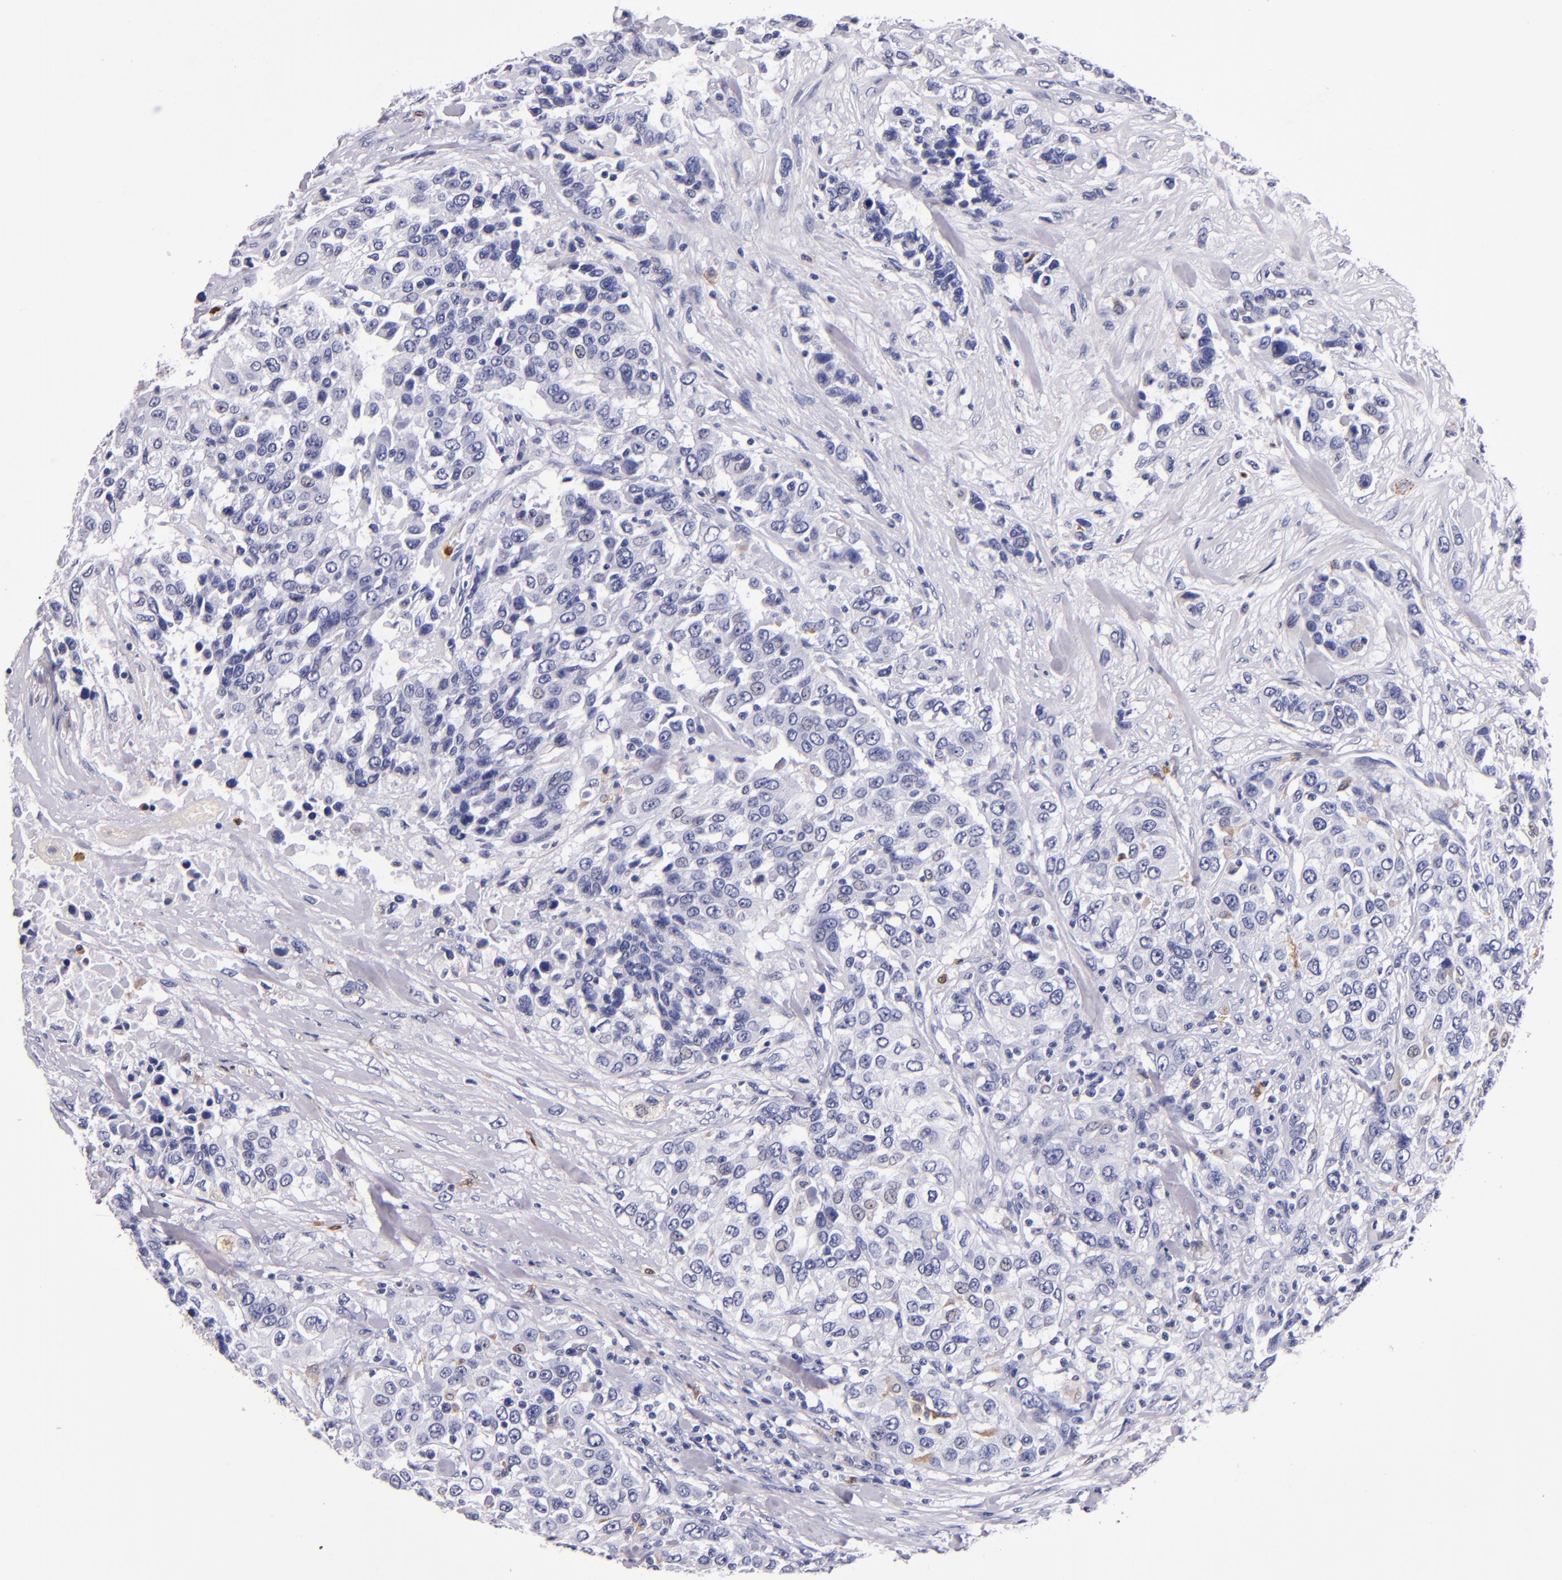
{"staining": {"intensity": "negative", "quantity": "none", "location": "none"}, "tissue": "urothelial cancer", "cell_type": "Tumor cells", "image_type": "cancer", "snomed": [{"axis": "morphology", "description": "Urothelial carcinoma, High grade"}, {"axis": "topography", "description": "Urinary bladder"}], "caption": "Urothelial carcinoma (high-grade) was stained to show a protein in brown. There is no significant expression in tumor cells.", "gene": "S100A8", "patient": {"sex": "female", "age": 80}}